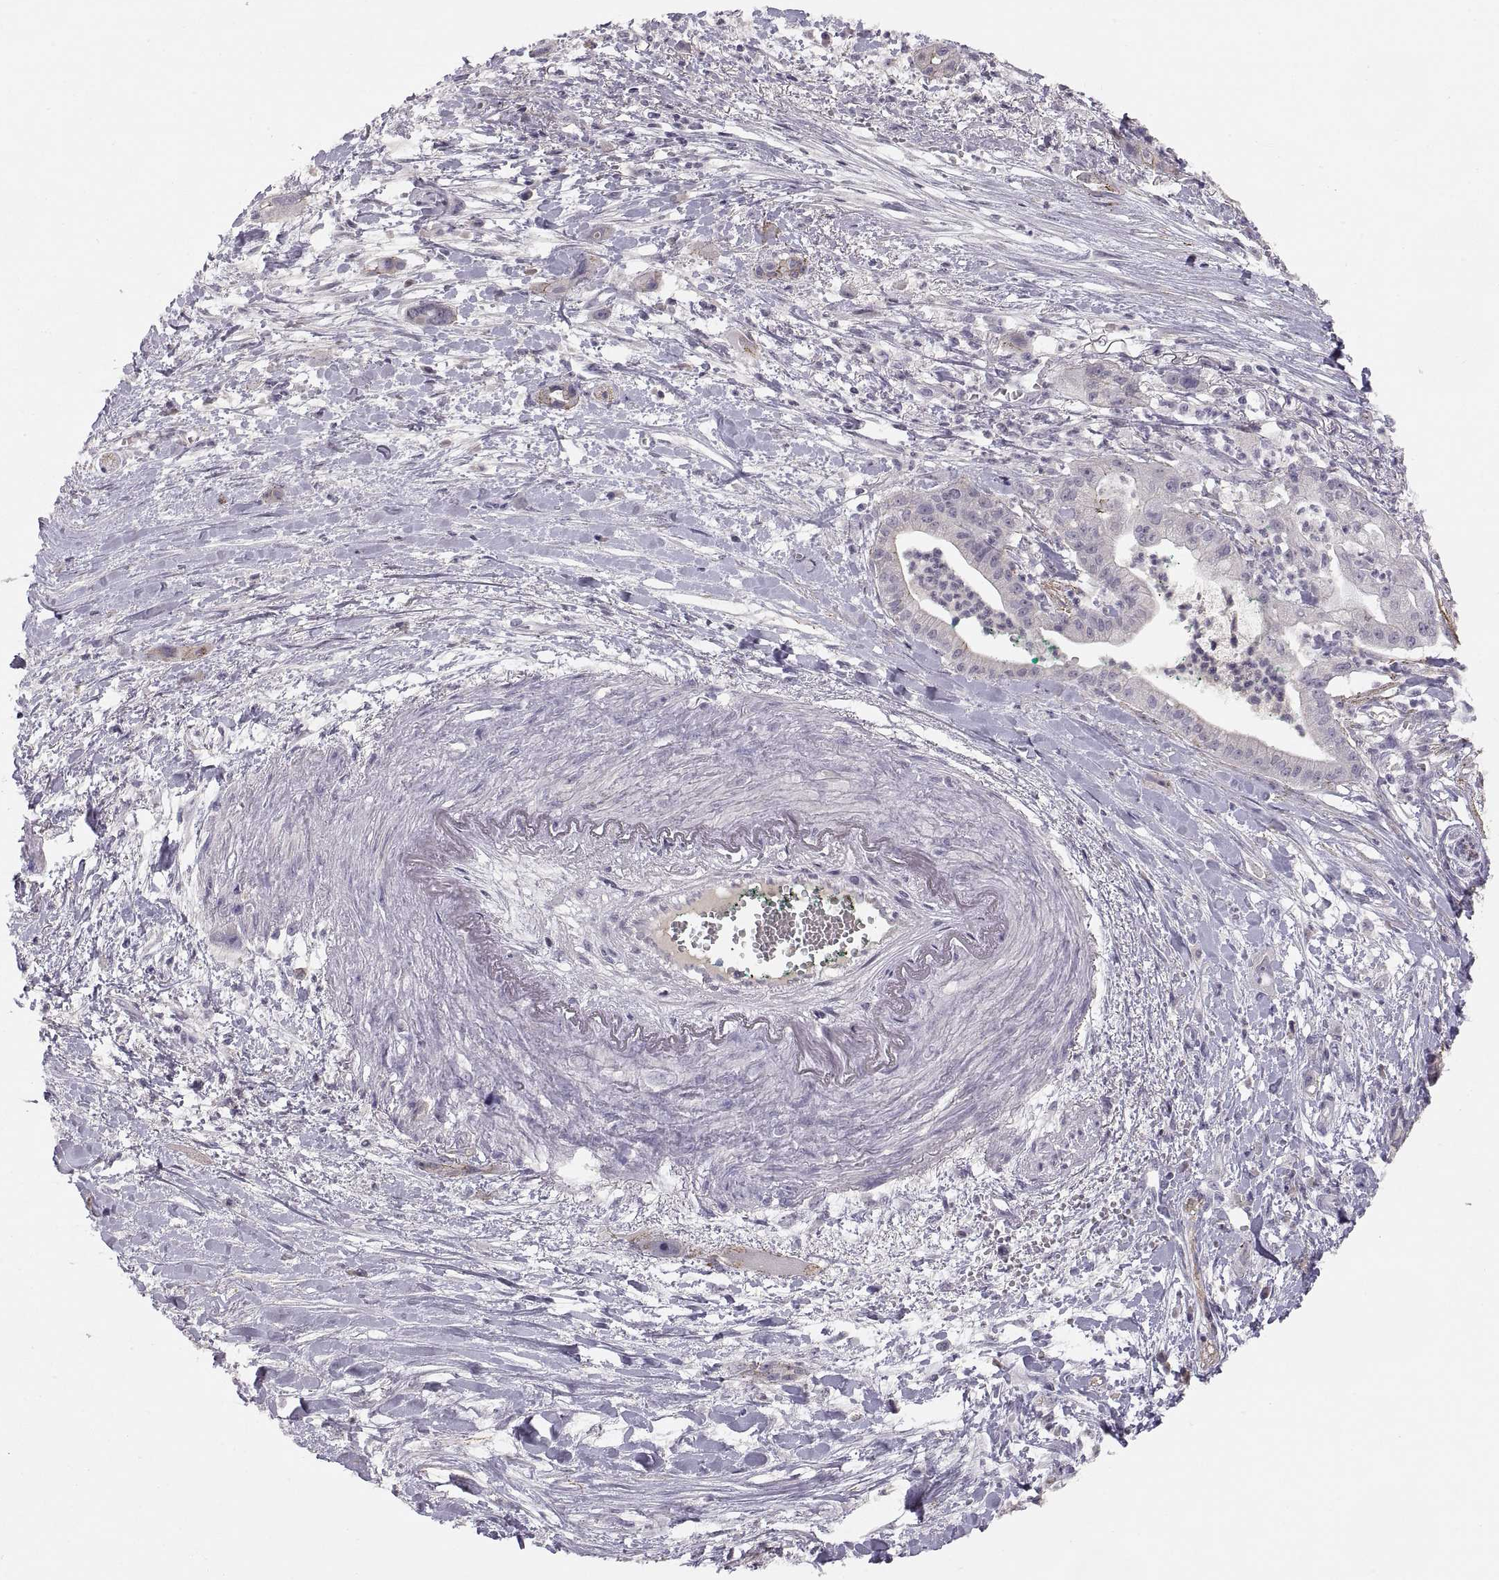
{"staining": {"intensity": "strong", "quantity": "25%-75%", "location": "cytoplasmic/membranous"}, "tissue": "pancreatic cancer", "cell_type": "Tumor cells", "image_type": "cancer", "snomed": [{"axis": "morphology", "description": "Normal tissue, NOS"}, {"axis": "morphology", "description": "Adenocarcinoma, NOS"}, {"axis": "topography", "description": "Lymph node"}, {"axis": "topography", "description": "Pancreas"}], "caption": "Human pancreatic cancer stained with a protein marker displays strong staining in tumor cells.", "gene": "CDH2", "patient": {"sex": "female", "age": 58}}